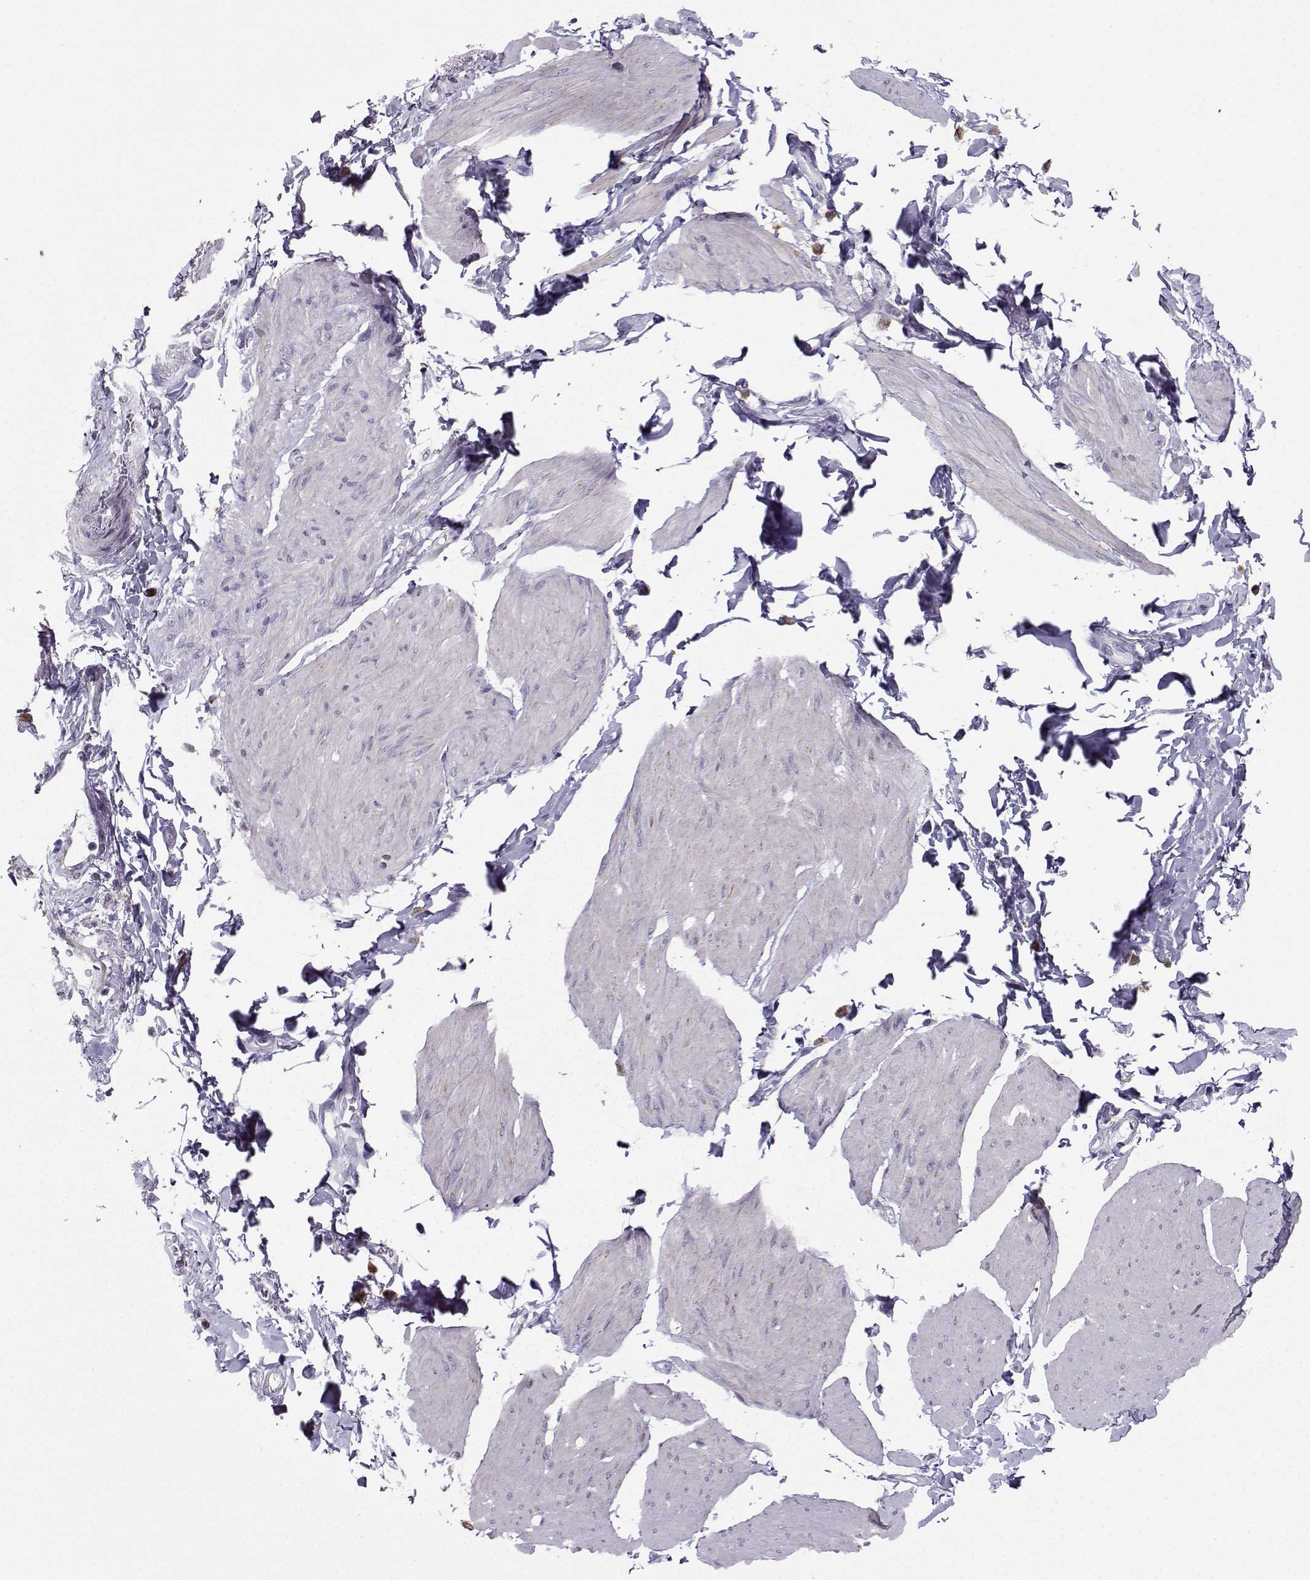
{"staining": {"intensity": "negative", "quantity": "none", "location": "none"}, "tissue": "smooth muscle", "cell_type": "Smooth muscle cells", "image_type": "normal", "snomed": [{"axis": "morphology", "description": "Normal tissue, NOS"}, {"axis": "topography", "description": "Adipose tissue"}, {"axis": "topography", "description": "Smooth muscle"}, {"axis": "topography", "description": "Peripheral nerve tissue"}], "caption": "The histopathology image demonstrates no staining of smooth muscle cells in normal smooth muscle. The staining was performed using DAB (3,3'-diaminobenzidine) to visualize the protein expression in brown, while the nuclei were stained in blue with hematoxylin (Magnification: 20x).", "gene": "DCLK3", "patient": {"sex": "male", "age": 83}}